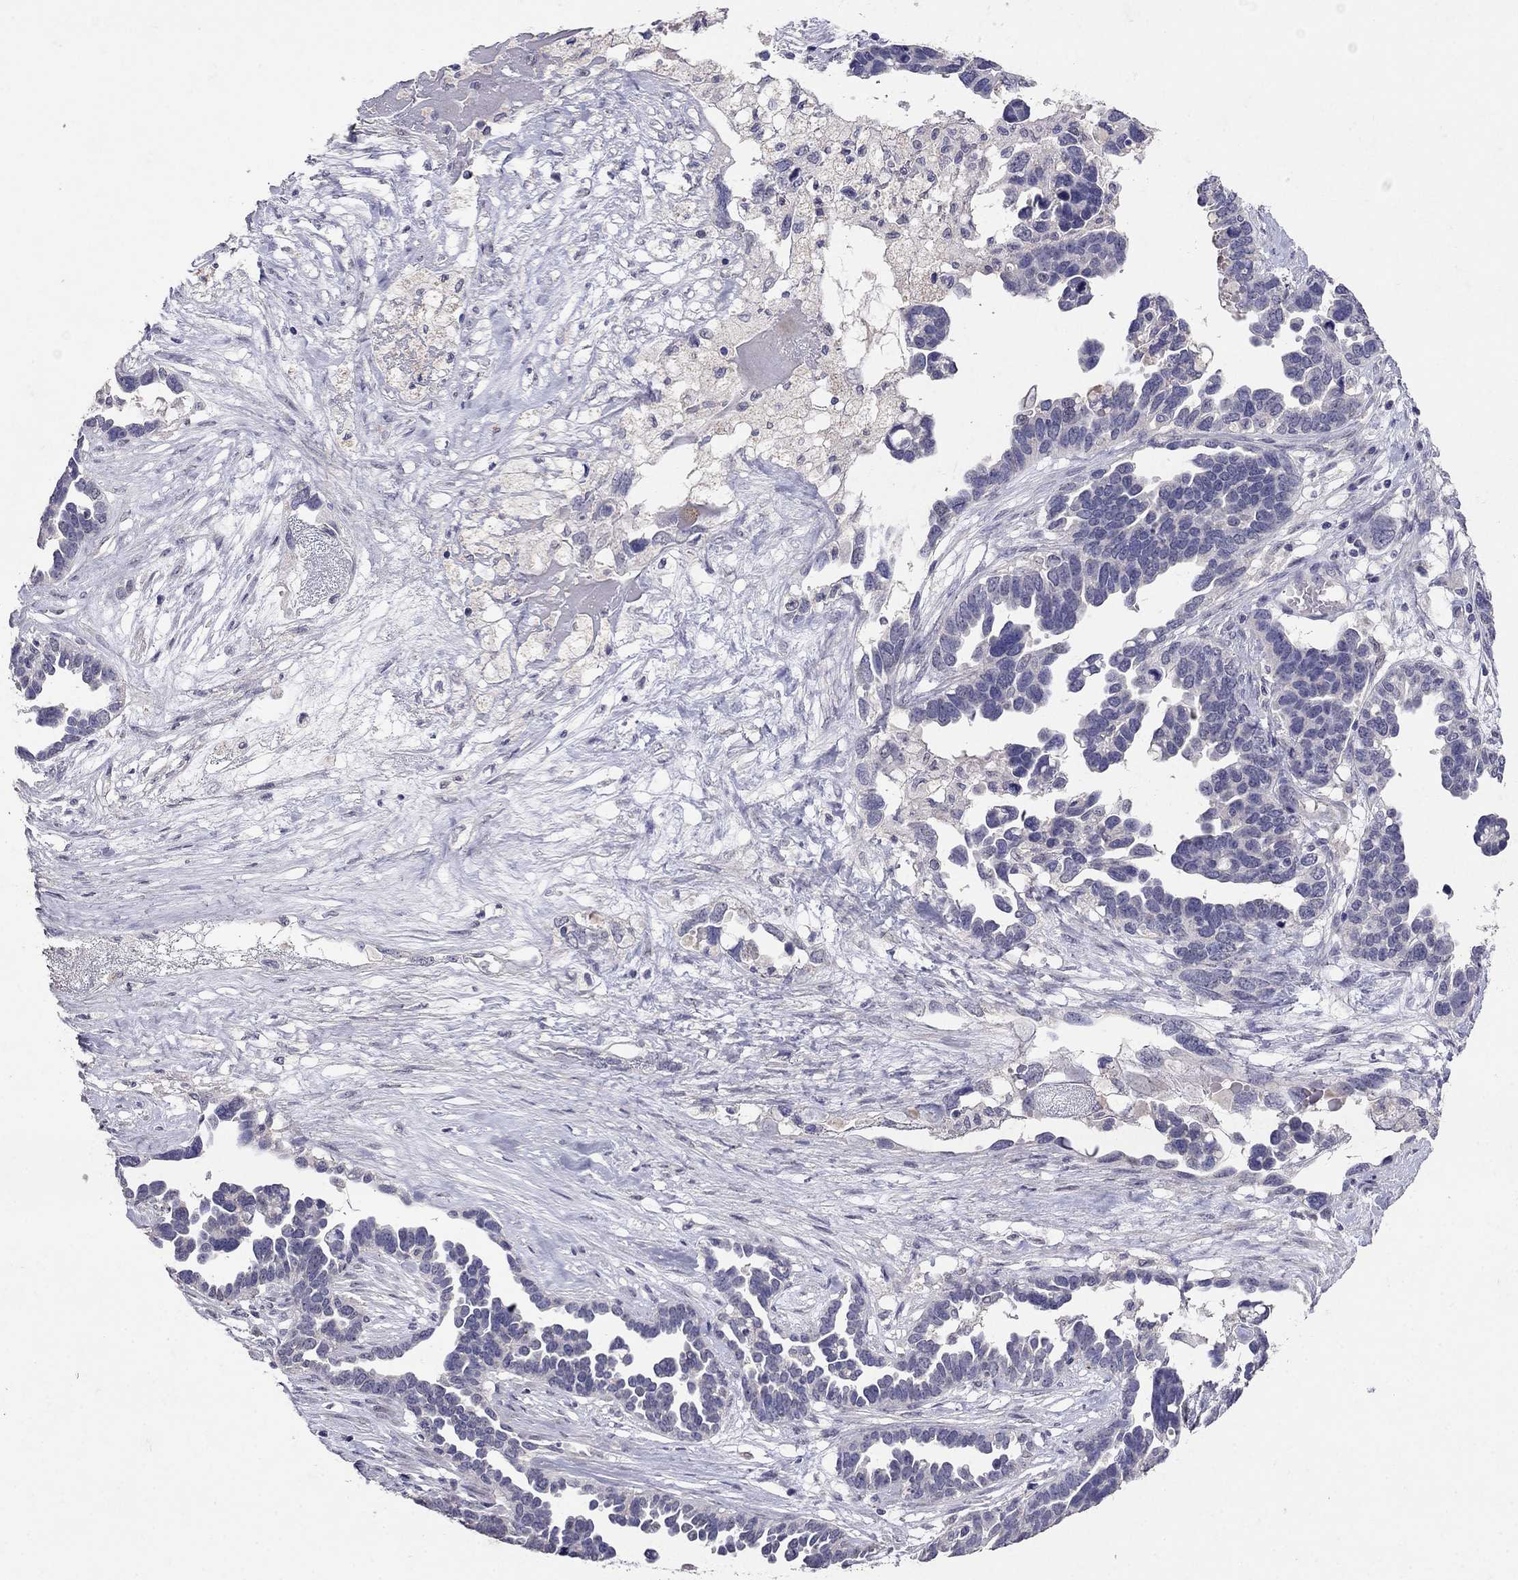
{"staining": {"intensity": "negative", "quantity": "none", "location": "none"}, "tissue": "ovarian cancer", "cell_type": "Tumor cells", "image_type": "cancer", "snomed": [{"axis": "morphology", "description": "Cystadenocarcinoma, serous, NOS"}, {"axis": "topography", "description": "Ovary"}], "caption": "This photomicrograph is of ovarian serous cystadenocarcinoma stained with immunohistochemistry (IHC) to label a protein in brown with the nuclei are counter-stained blue. There is no positivity in tumor cells. (Brightfield microscopy of DAB immunohistochemistry at high magnification).", "gene": "FST", "patient": {"sex": "female", "age": 54}}